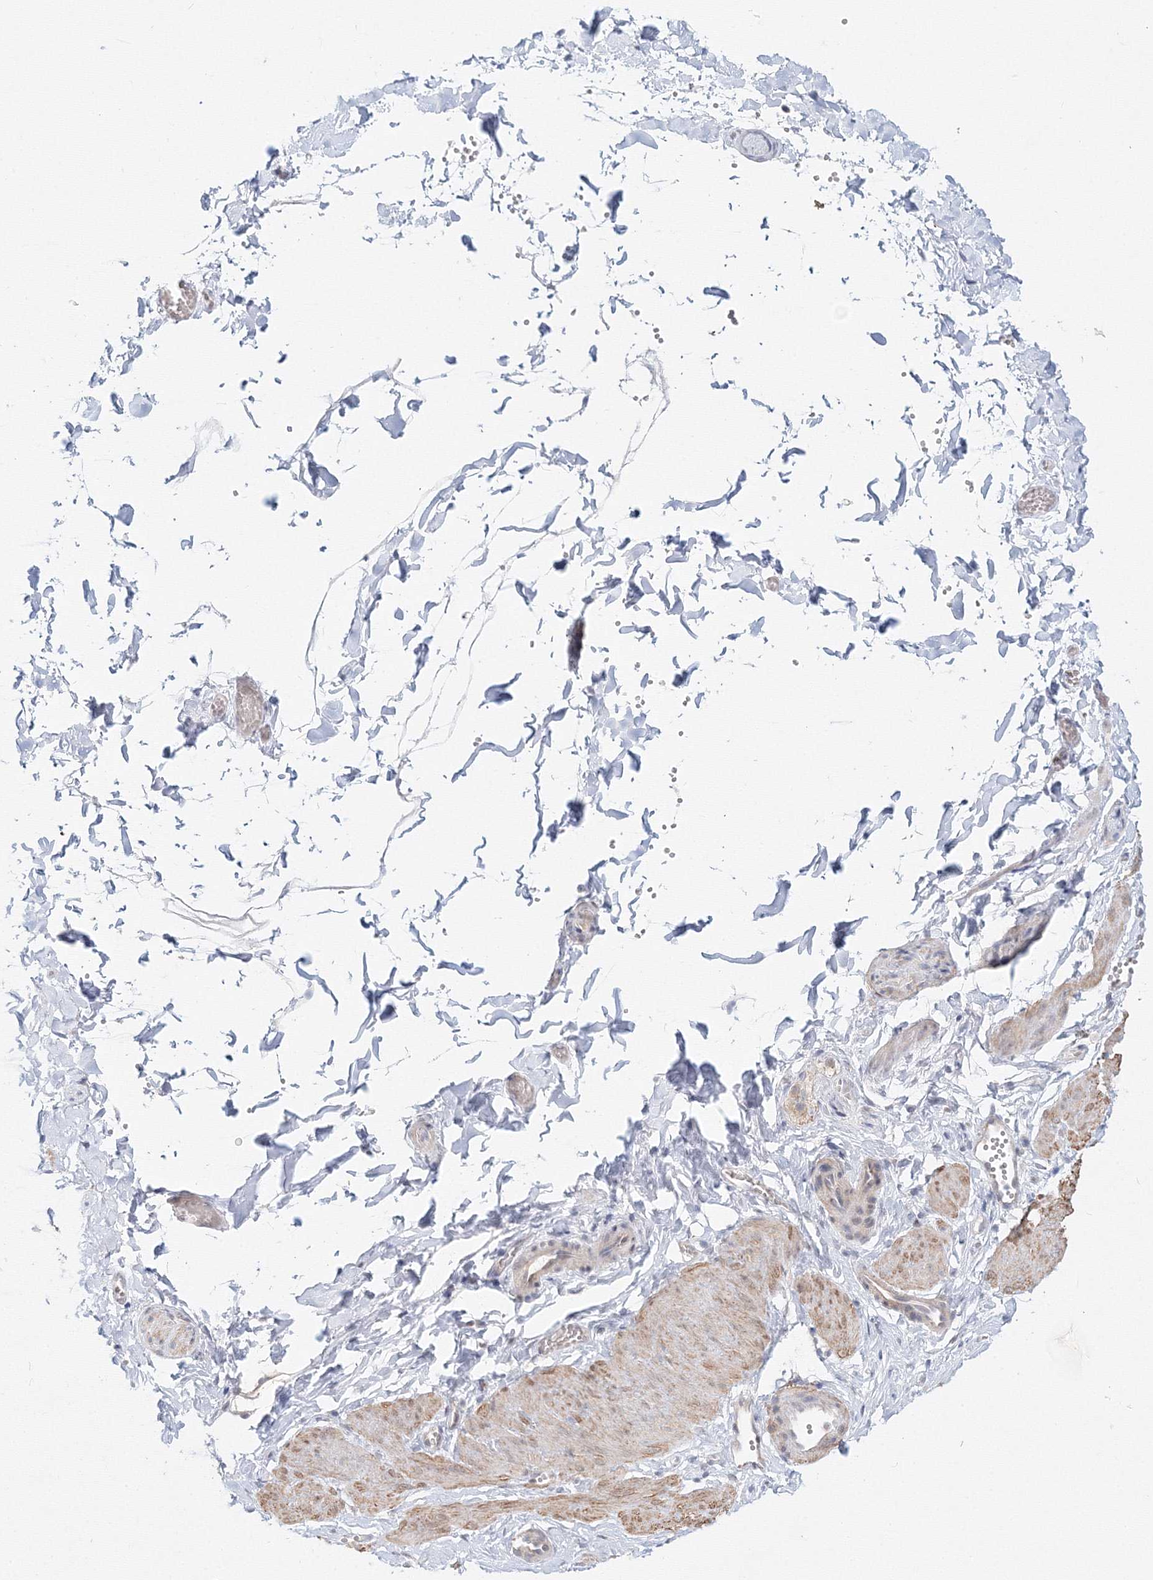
{"staining": {"intensity": "negative", "quantity": "none", "location": "none"}, "tissue": "adipose tissue", "cell_type": "Adipocytes", "image_type": "normal", "snomed": [{"axis": "morphology", "description": "Normal tissue, NOS"}, {"axis": "topography", "description": "Gallbladder"}, {"axis": "topography", "description": "Peripheral nerve tissue"}], "caption": "Adipocytes show no significant protein staining in normal adipose tissue.", "gene": "ARHGAP21", "patient": {"sex": "male", "age": 38}}